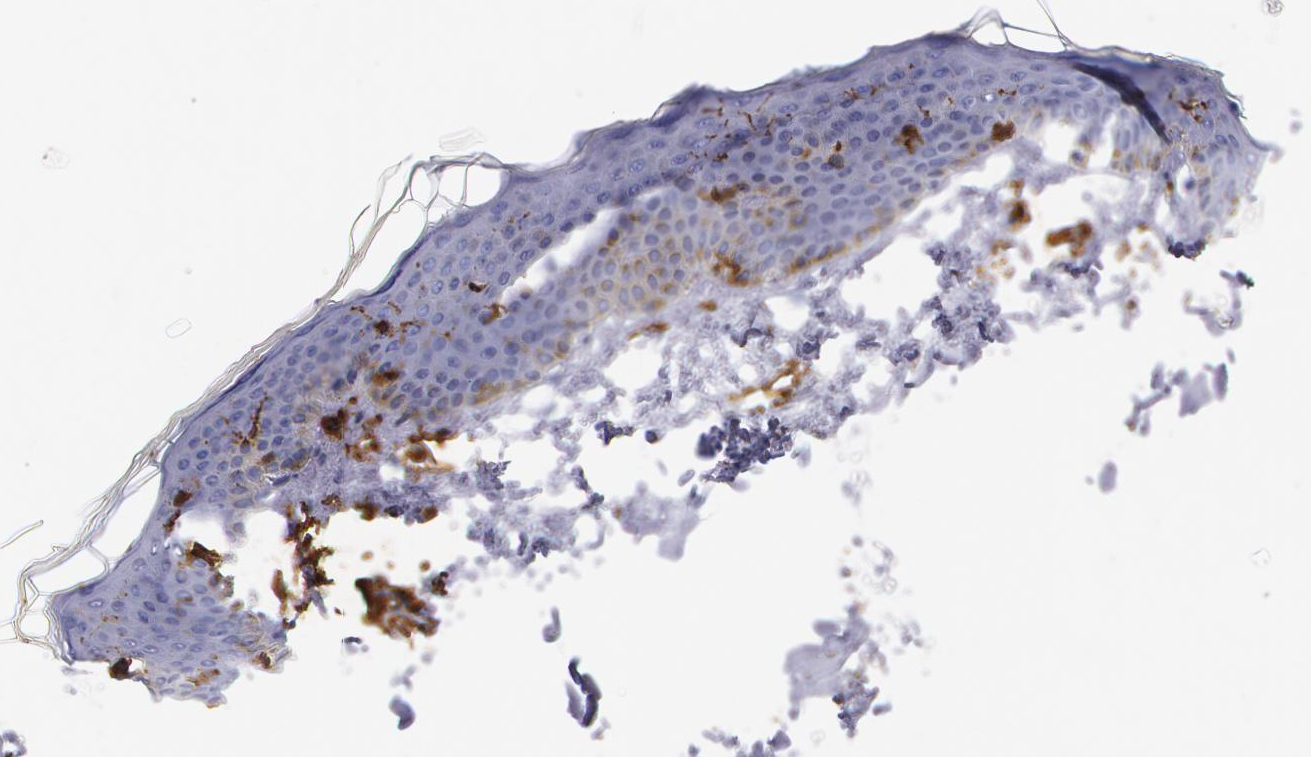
{"staining": {"intensity": "negative", "quantity": "none", "location": "none"}, "tissue": "skin", "cell_type": "Fibroblasts", "image_type": "normal", "snomed": [{"axis": "morphology", "description": "Normal tissue, NOS"}, {"axis": "topography", "description": "Skin"}], "caption": "A high-resolution photomicrograph shows immunohistochemistry (IHC) staining of benign skin, which demonstrates no significant expression in fibroblasts. (Stains: DAB (3,3'-diaminobenzidine) immunohistochemistry (IHC) with hematoxylin counter stain, Microscopy: brightfield microscopy at high magnification).", "gene": "HLA", "patient": {"sex": "female", "age": 17}}